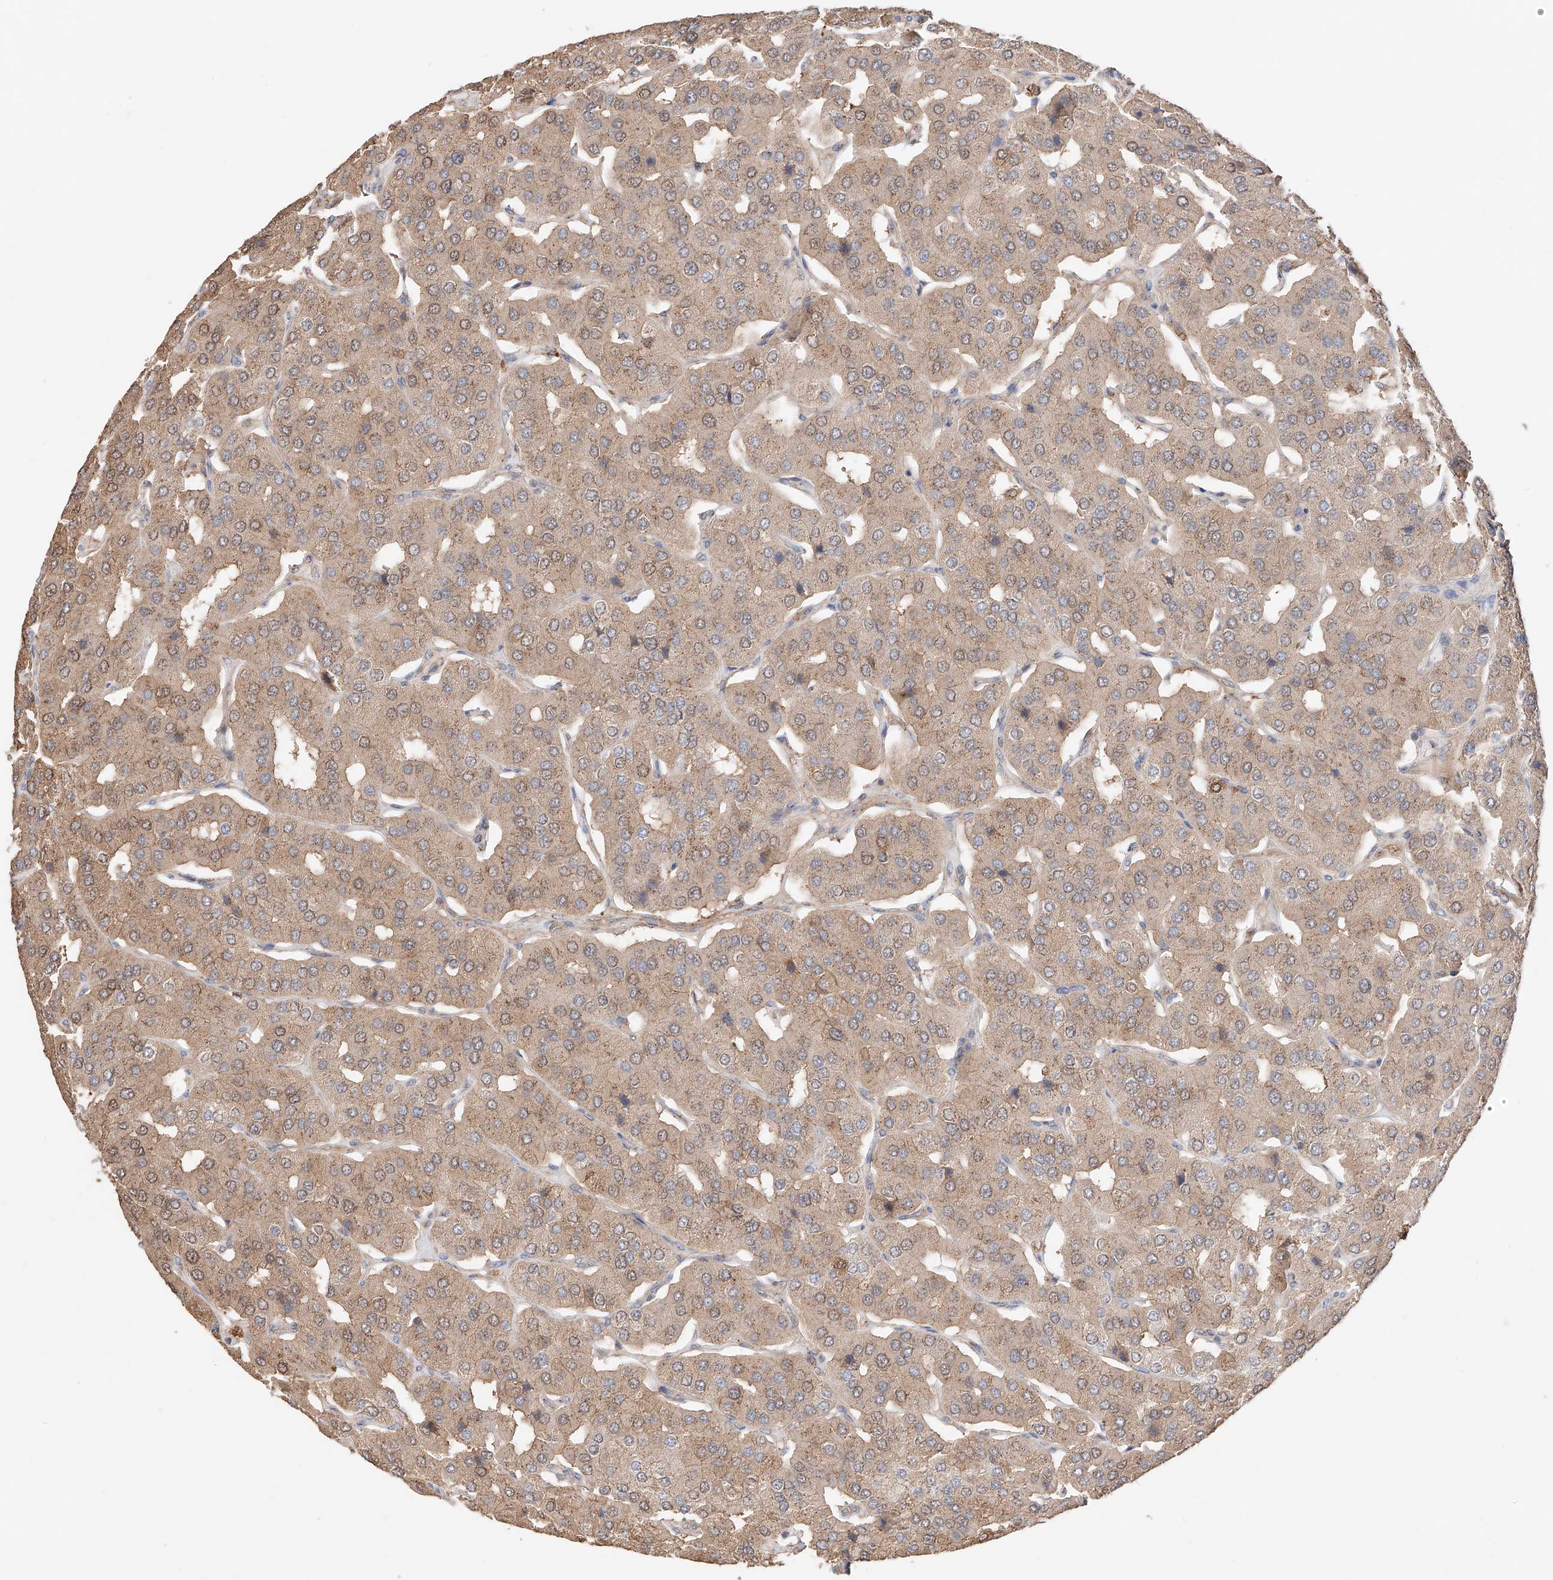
{"staining": {"intensity": "moderate", "quantity": ">75%", "location": "cytoplasmic/membranous"}, "tissue": "parathyroid gland", "cell_type": "Glandular cells", "image_type": "normal", "snomed": [{"axis": "morphology", "description": "Normal tissue, NOS"}, {"axis": "morphology", "description": "Adenoma, NOS"}, {"axis": "topography", "description": "Parathyroid gland"}], "caption": "Immunohistochemical staining of benign human parathyroid gland displays >75% levels of moderate cytoplasmic/membranous protein staining in approximately >75% of glandular cells. Immunohistochemistry stains the protein of interest in brown and the nuclei are stained blue.", "gene": "MOSPD1", "patient": {"sex": "female", "age": 86}}